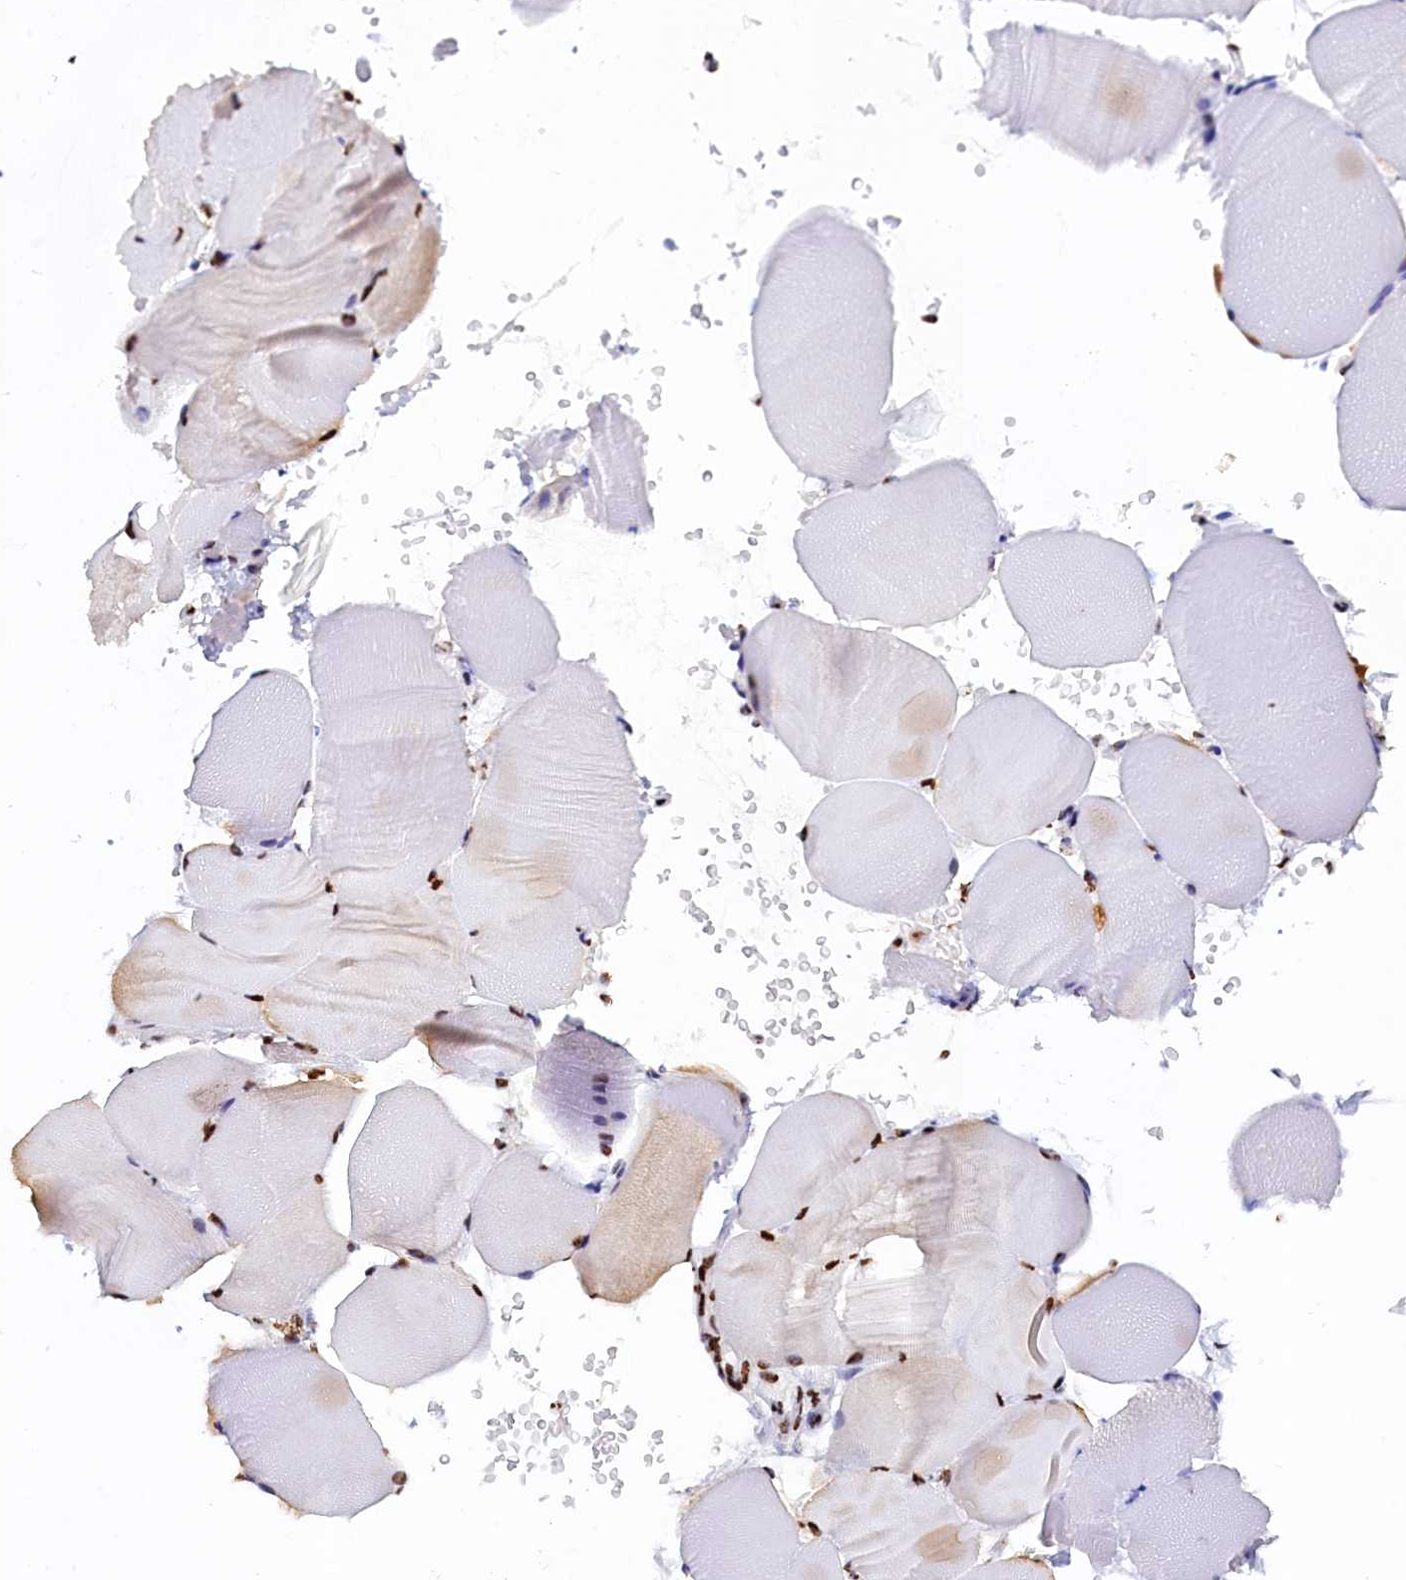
{"staining": {"intensity": "strong", "quantity": "25%-75%", "location": "nuclear"}, "tissue": "skeletal muscle", "cell_type": "Myocytes", "image_type": "normal", "snomed": [{"axis": "morphology", "description": "Normal tissue, NOS"}, {"axis": "topography", "description": "Skeletal muscle"}, {"axis": "topography", "description": "Parathyroid gland"}], "caption": "Skeletal muscle stained with DAB (3,3'-diaminobenzidine) immunohistochemistry demonstrates high levels of strong nuclear expression in about 25%-75% of myocytes. (DAB (3,3'-diaminobenzidine) = brown stain, brightfield microscopy at high magnification).", "gene": "MOSPD3", "patient": {"sex": "female", "age": 37}}